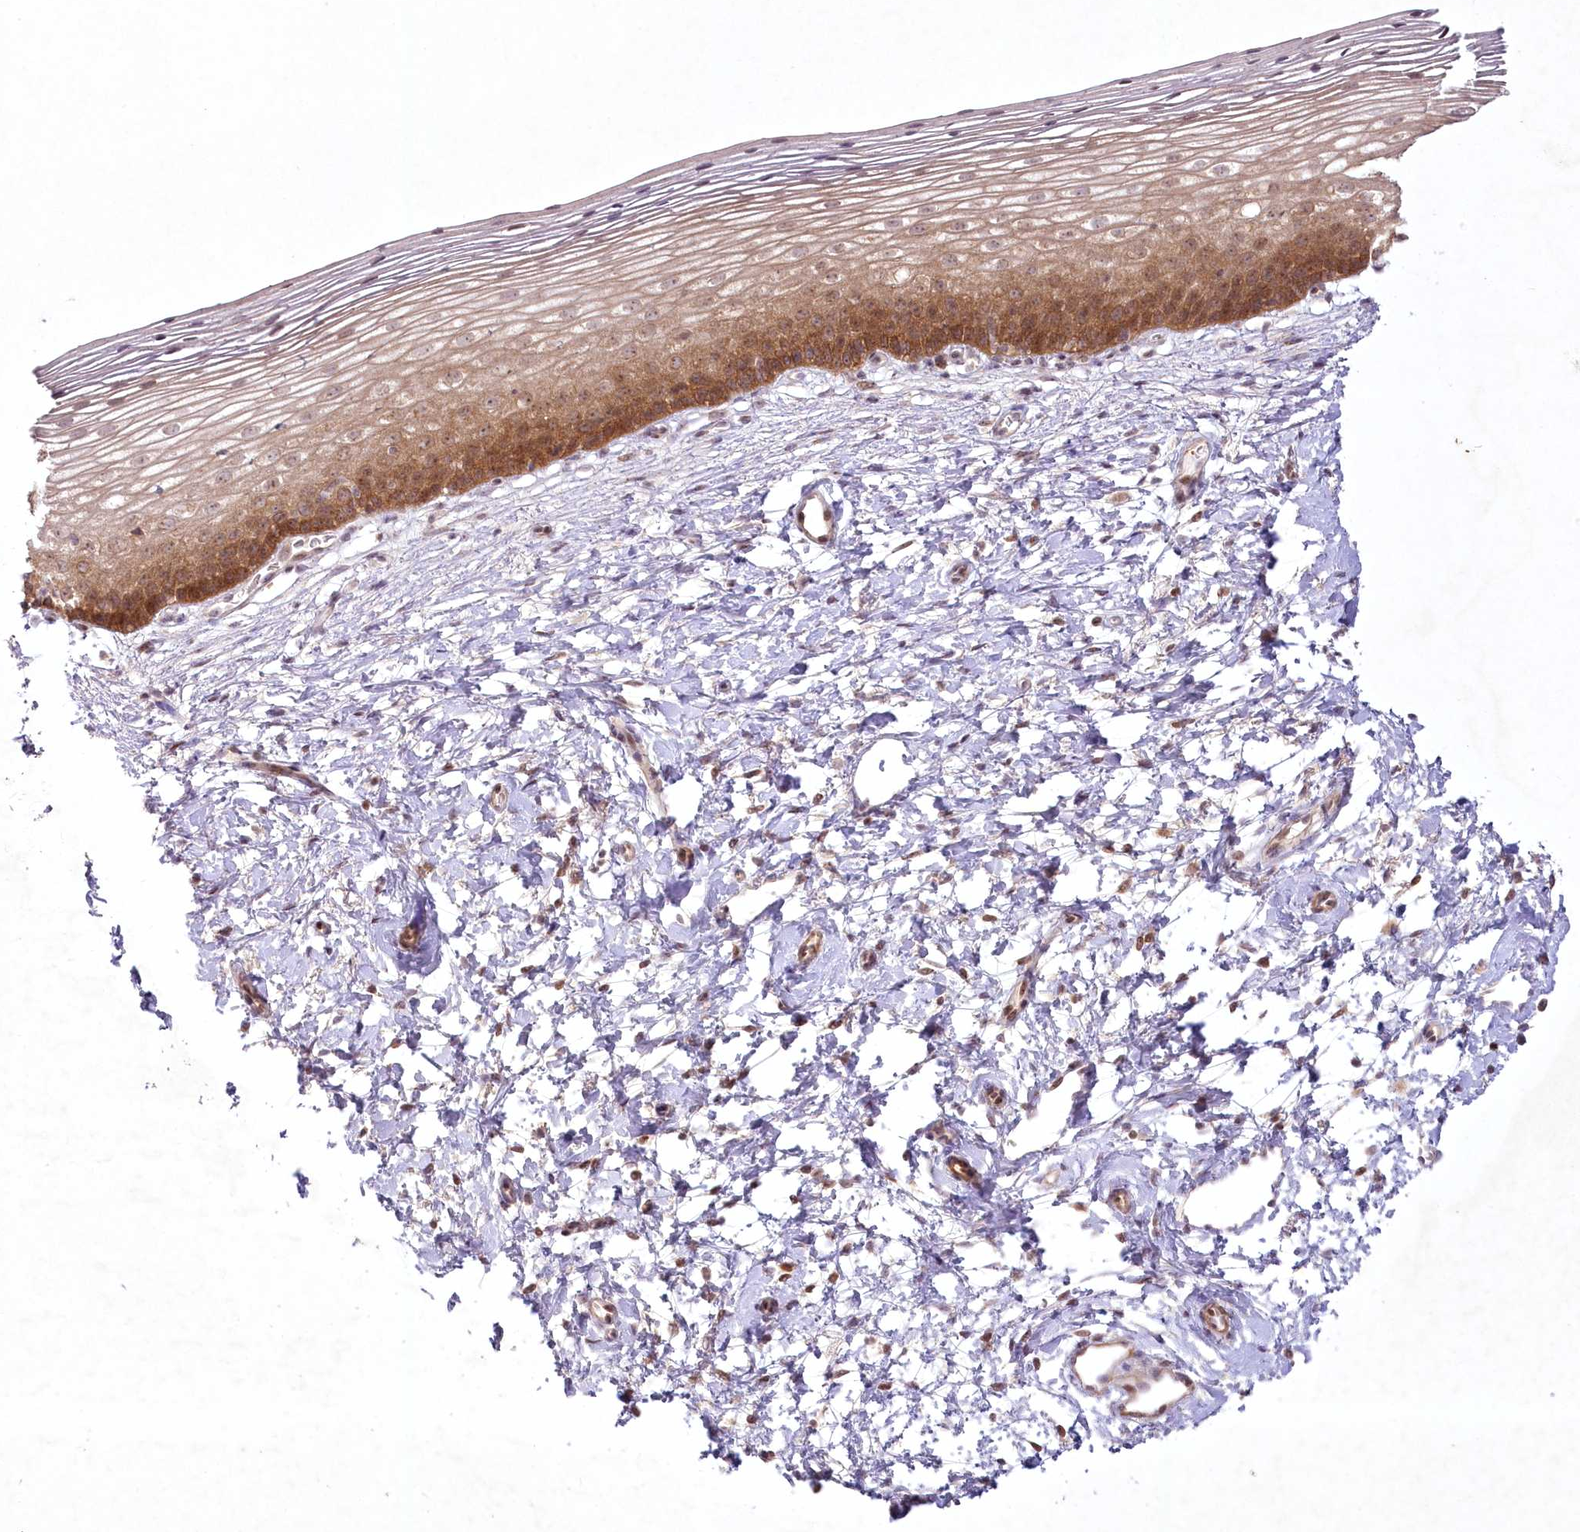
{"staining": {"intensity": "moderate", "quantity": ">75%", "location": "cytoplasmic/membranous"}, "tissue": "cervix", "cell_type": "Glandular cells", "image_type": "normal", "snomed": [{"axis": "morphology", "description": "Normal tissue, NOS"}, {"axis": "topography", "description": "Cervix"}], "caption": "Protein analysis of normal cervix reveals moderate cytoplasmic/membranous staining in about >75% of glandular cells.", "gene": "SH2D3A", "patient": {"sex": "female", "age": 72}}